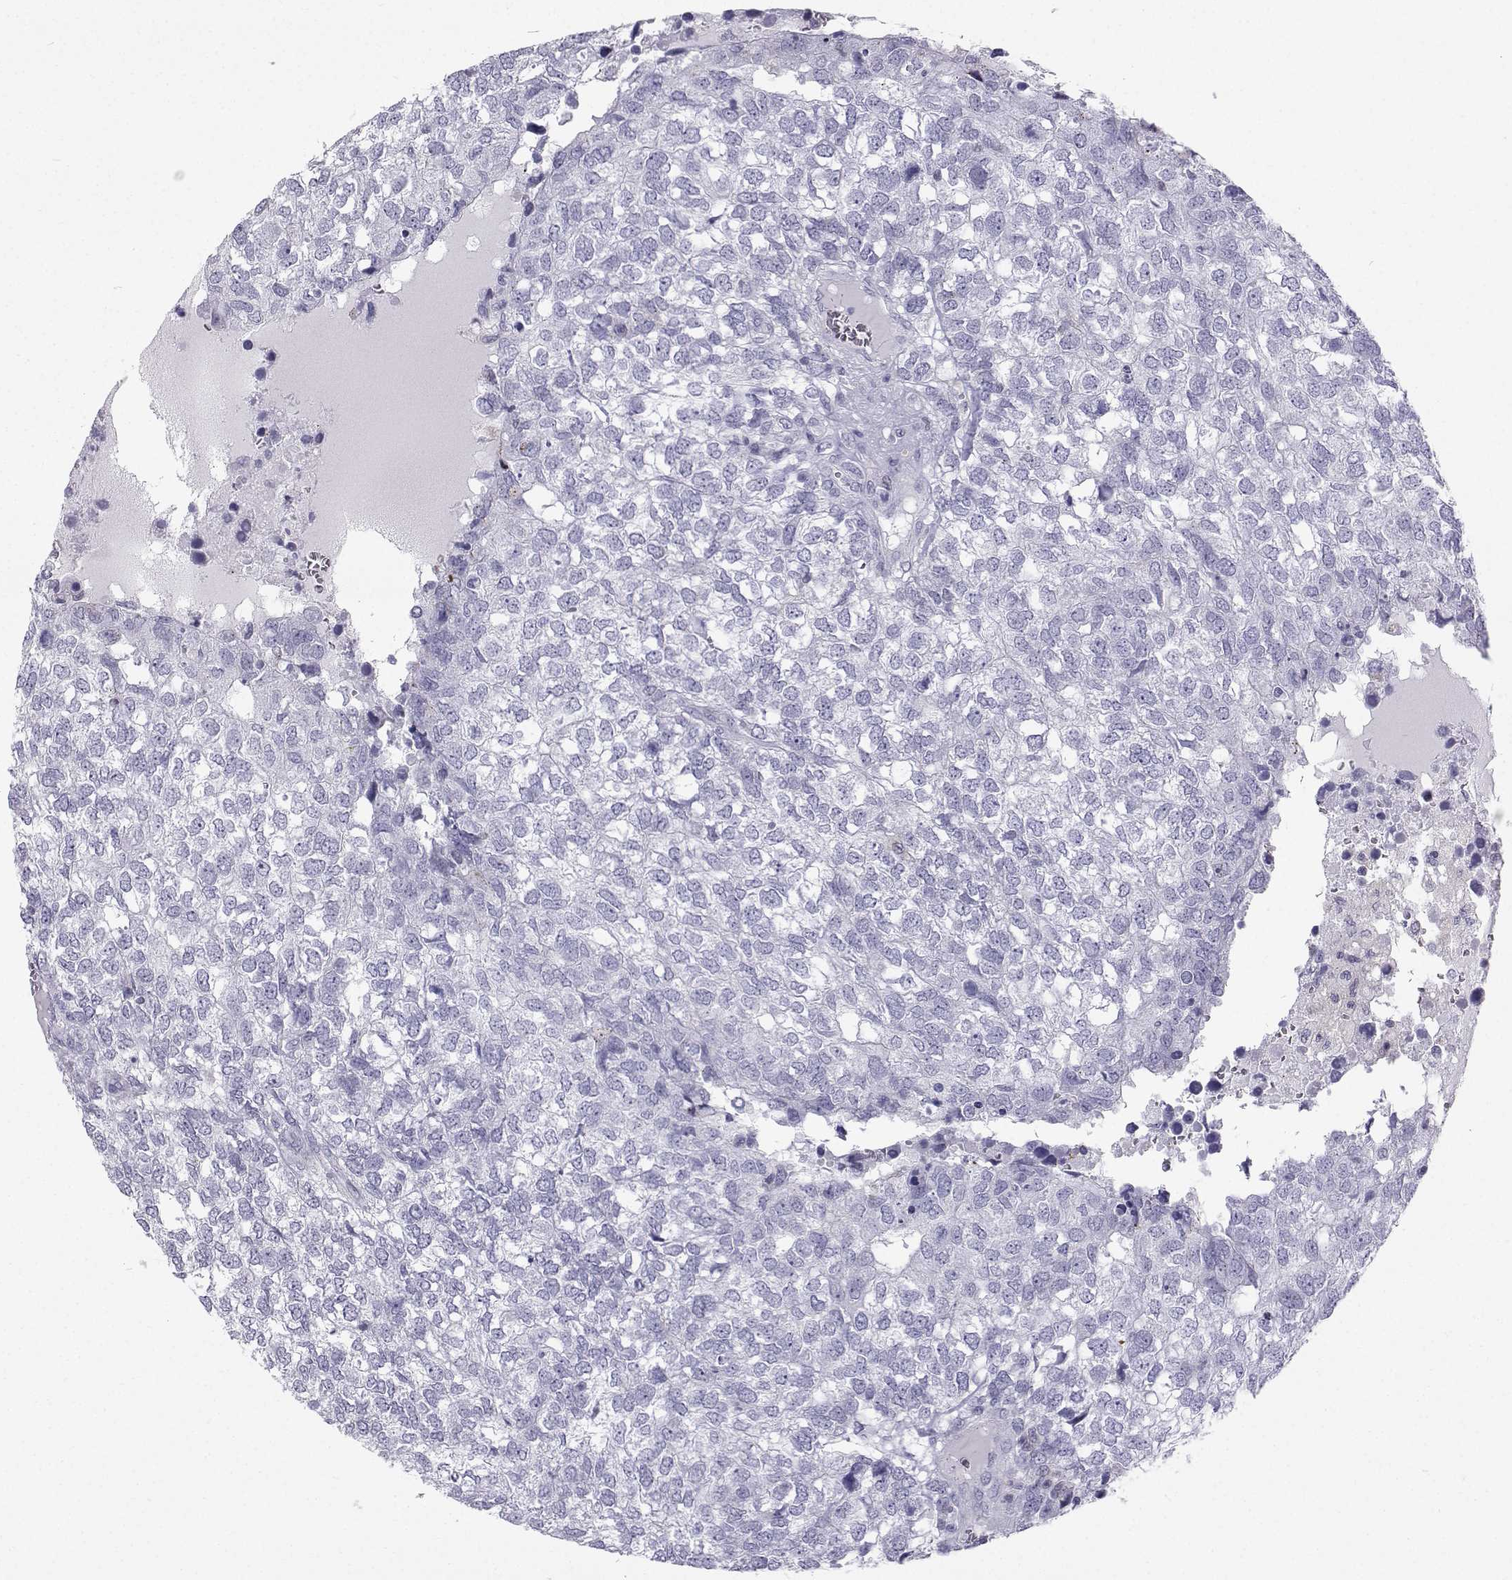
{"staining": {"intensity": "negative", "quantity": "none", "location": "none"}, "tissue": "breast cancer", "cell_type": "Tumor cells", "image_type": "cancer", "snomed": [{"axis": "morphology", "description": "Duct carcinoma"}, {"axis": "topography", "description": "Breast"}], "caption": "Immunohistochemistry of breast cancer displays no staining in tumor cells.", "gene": "GALM", "patient": {"sex": "female", "age": 30}}